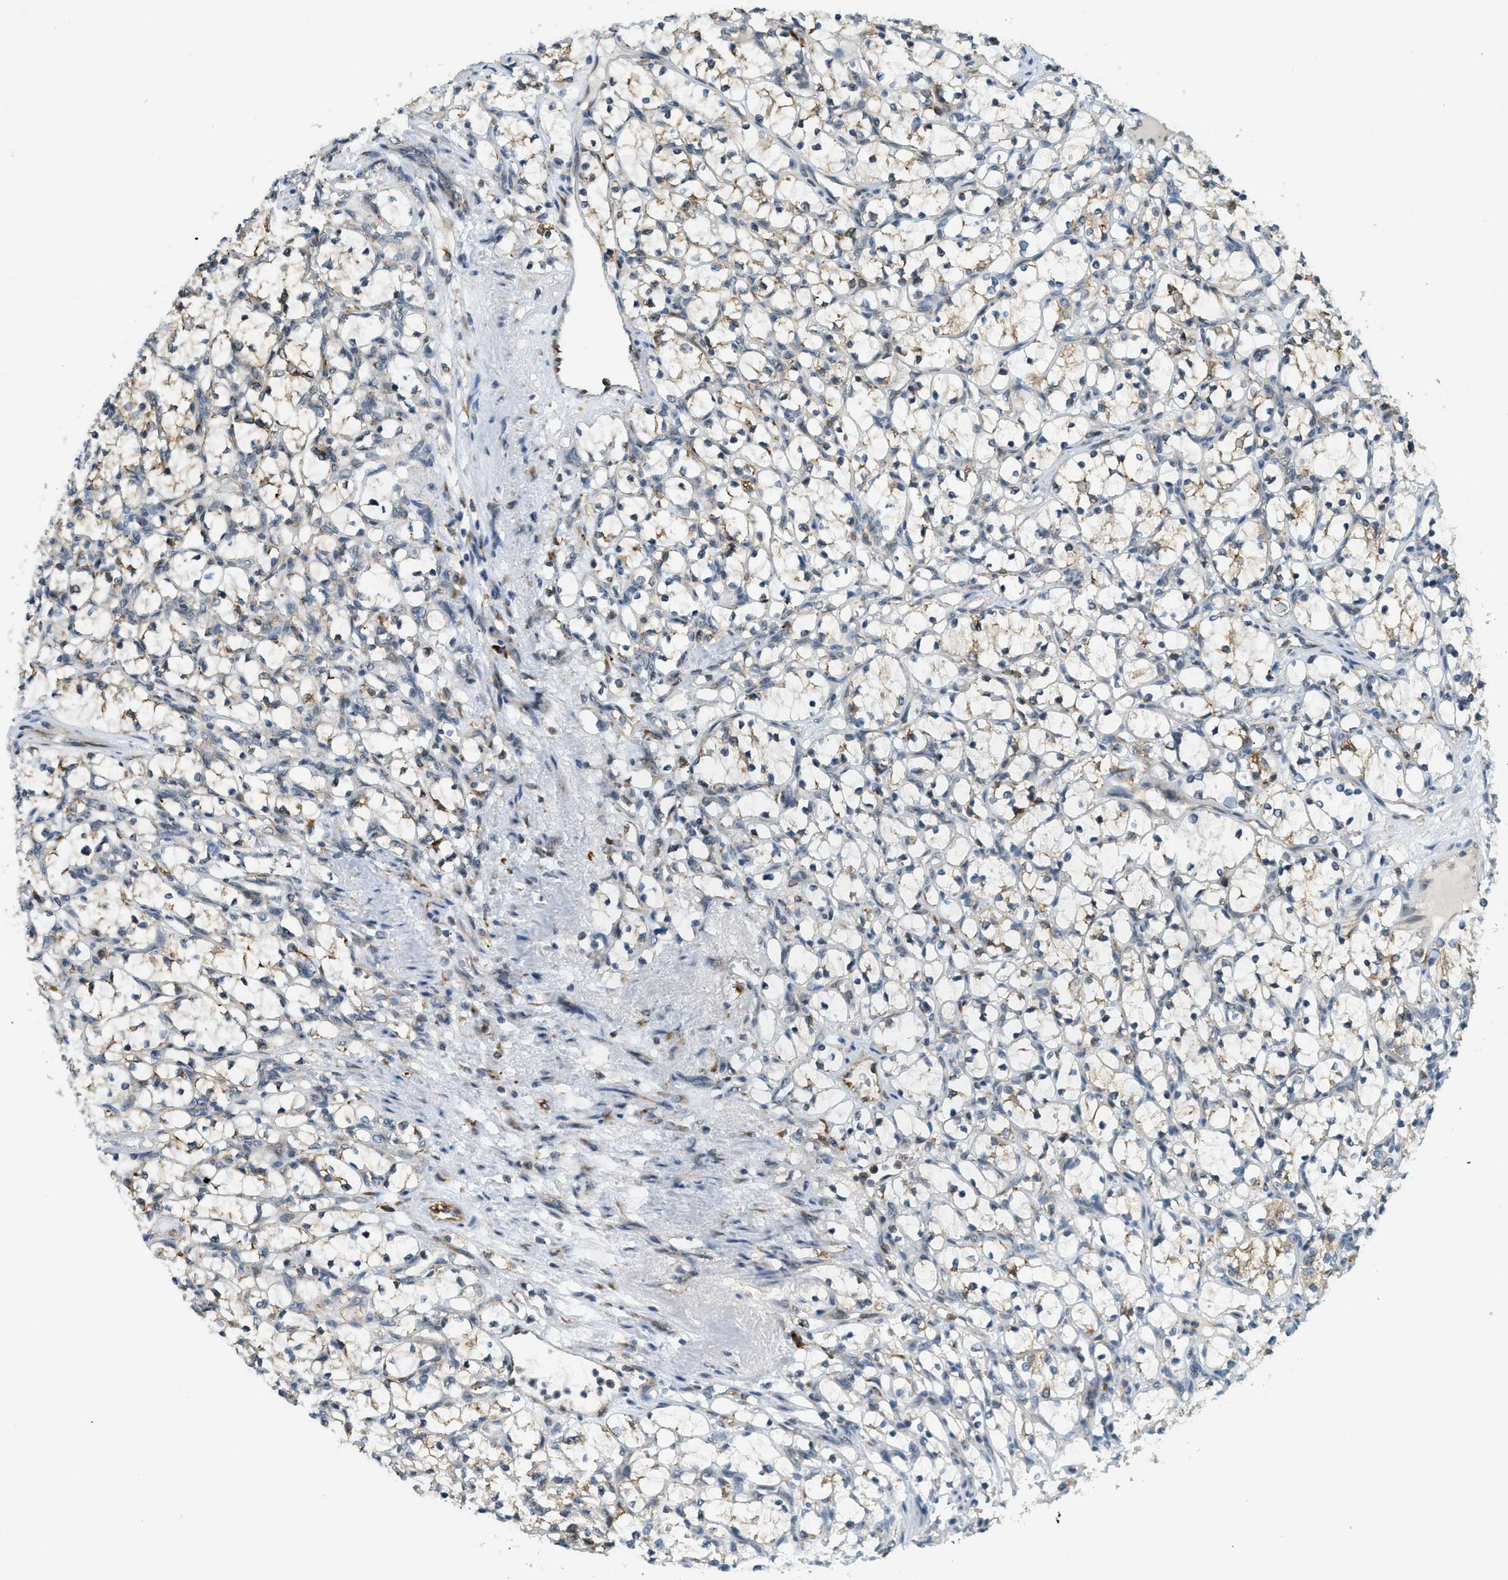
{"staining": {"intensity": "moderate", "quantity": "25%-75%", "location": "cytoplasmic/membranous"}, "tissue": "renal cancer", "cell_type": "Tumor cells", "image_type": "cancer", "snomed": [{"axis": "morphology", "description": "Adenocarcinoma, NOS"}, {"axis": "topography", "description": "Kidney"}], "caption": "Renal cancer (adenocarcinoma) tissue exhibits moderate cytoplasmic/membranous positivity in about 25%-75% of tumor cells Using DAB (brown) and hematoxylin (blue) stains, captured at high magnification using brightfield microscopy.", "gene": "SEMA4D", "patient": {"sex": "female", "age": 69}}